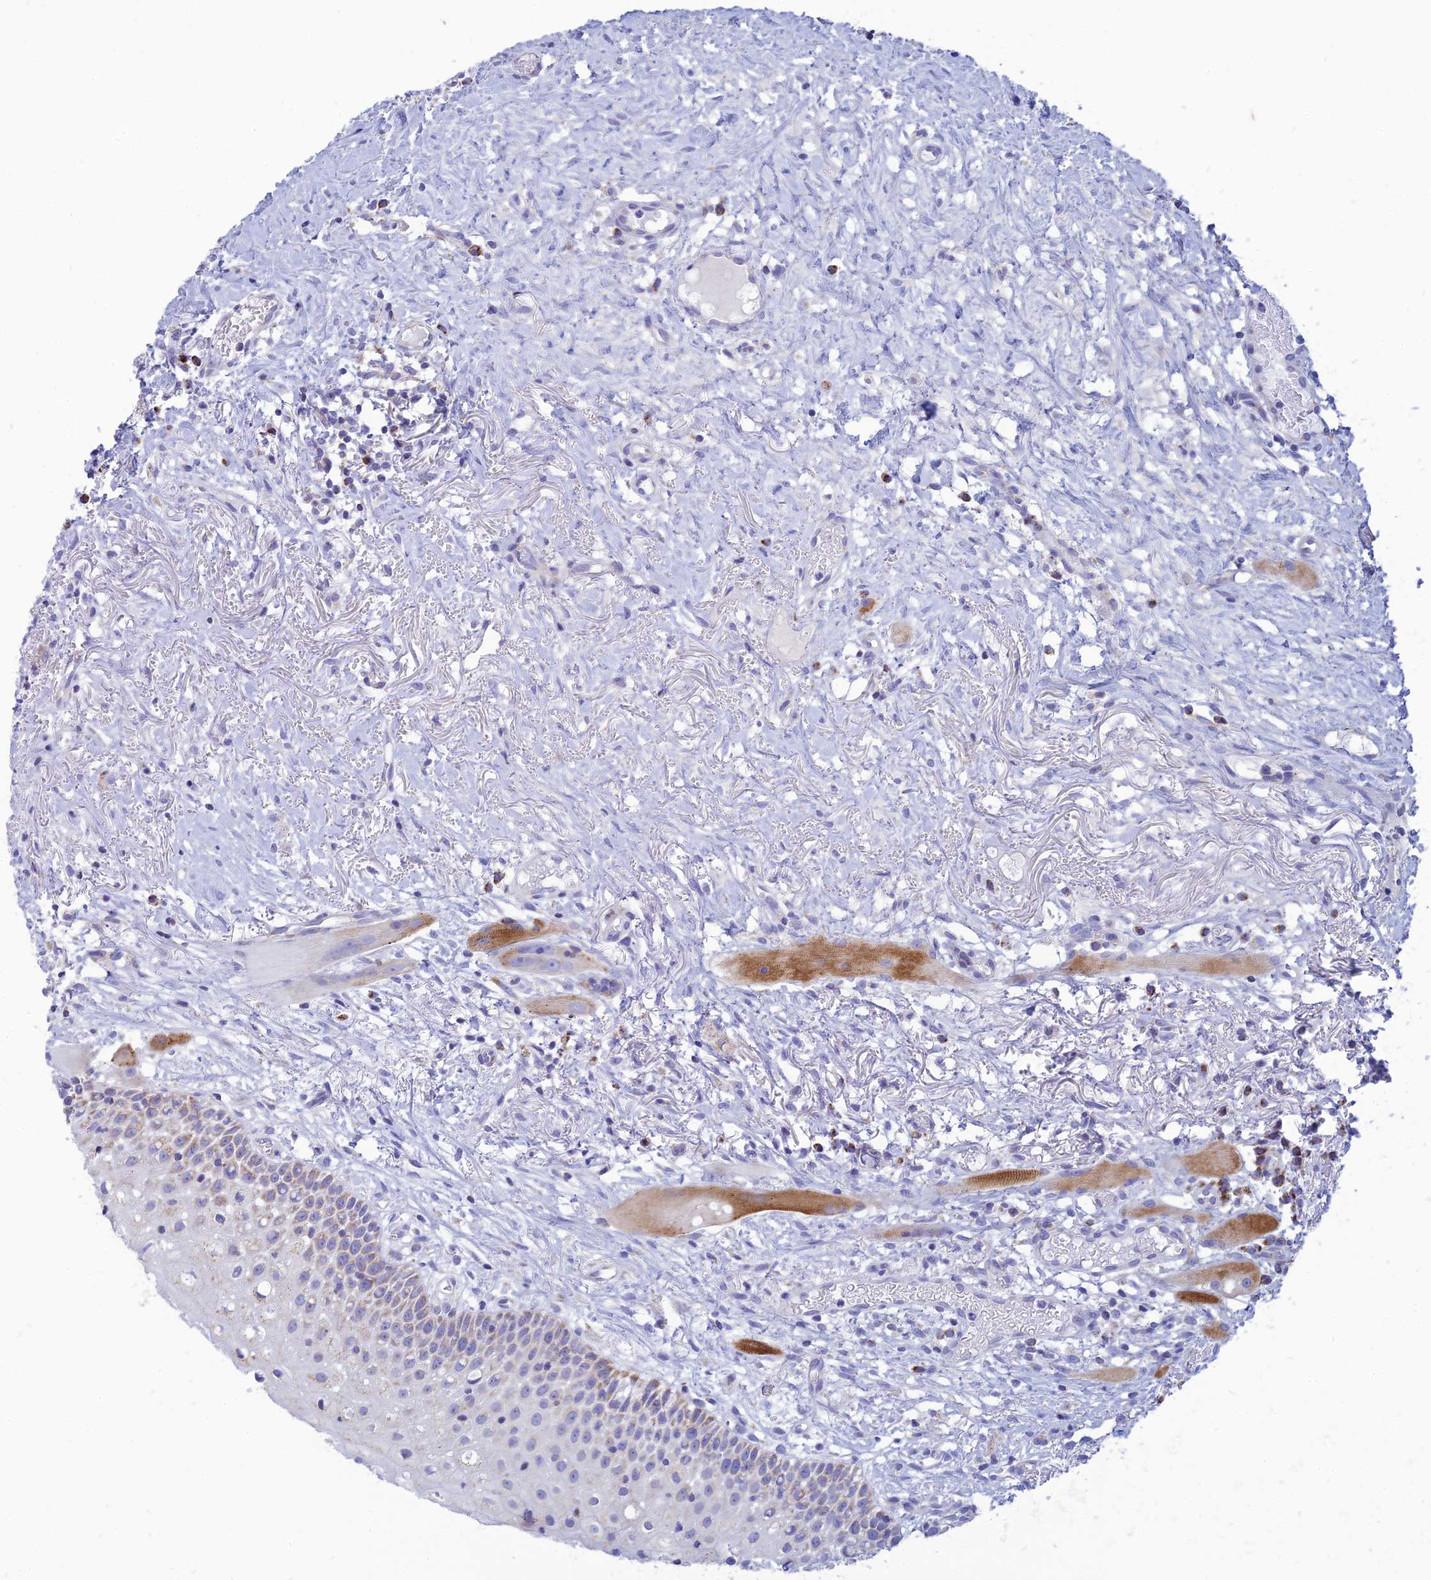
{"staining": {"intensity": "weak", "quantity": "25%-75%", "location": "cytoplasmic/membranous"}, "tissue": "oral mucosa", "cell_type": "Squamous epithelial cells", "image_type": "normal", "snomed": [{"axis": "morphology", "description": "Normal tissue, NOS"}, {"axis": "topography", "description": "Oral tissue"}], "caption": "Weak cytoplasmic/membranous protein positivity is seen in about 25%-75% of squamous epithelial cells in oral mucosa. (DAB IHC, brown staining for protein, blue staining for nuclei).", "gene": "PACC1", "patient": {"sex": "female", "age": 69}}